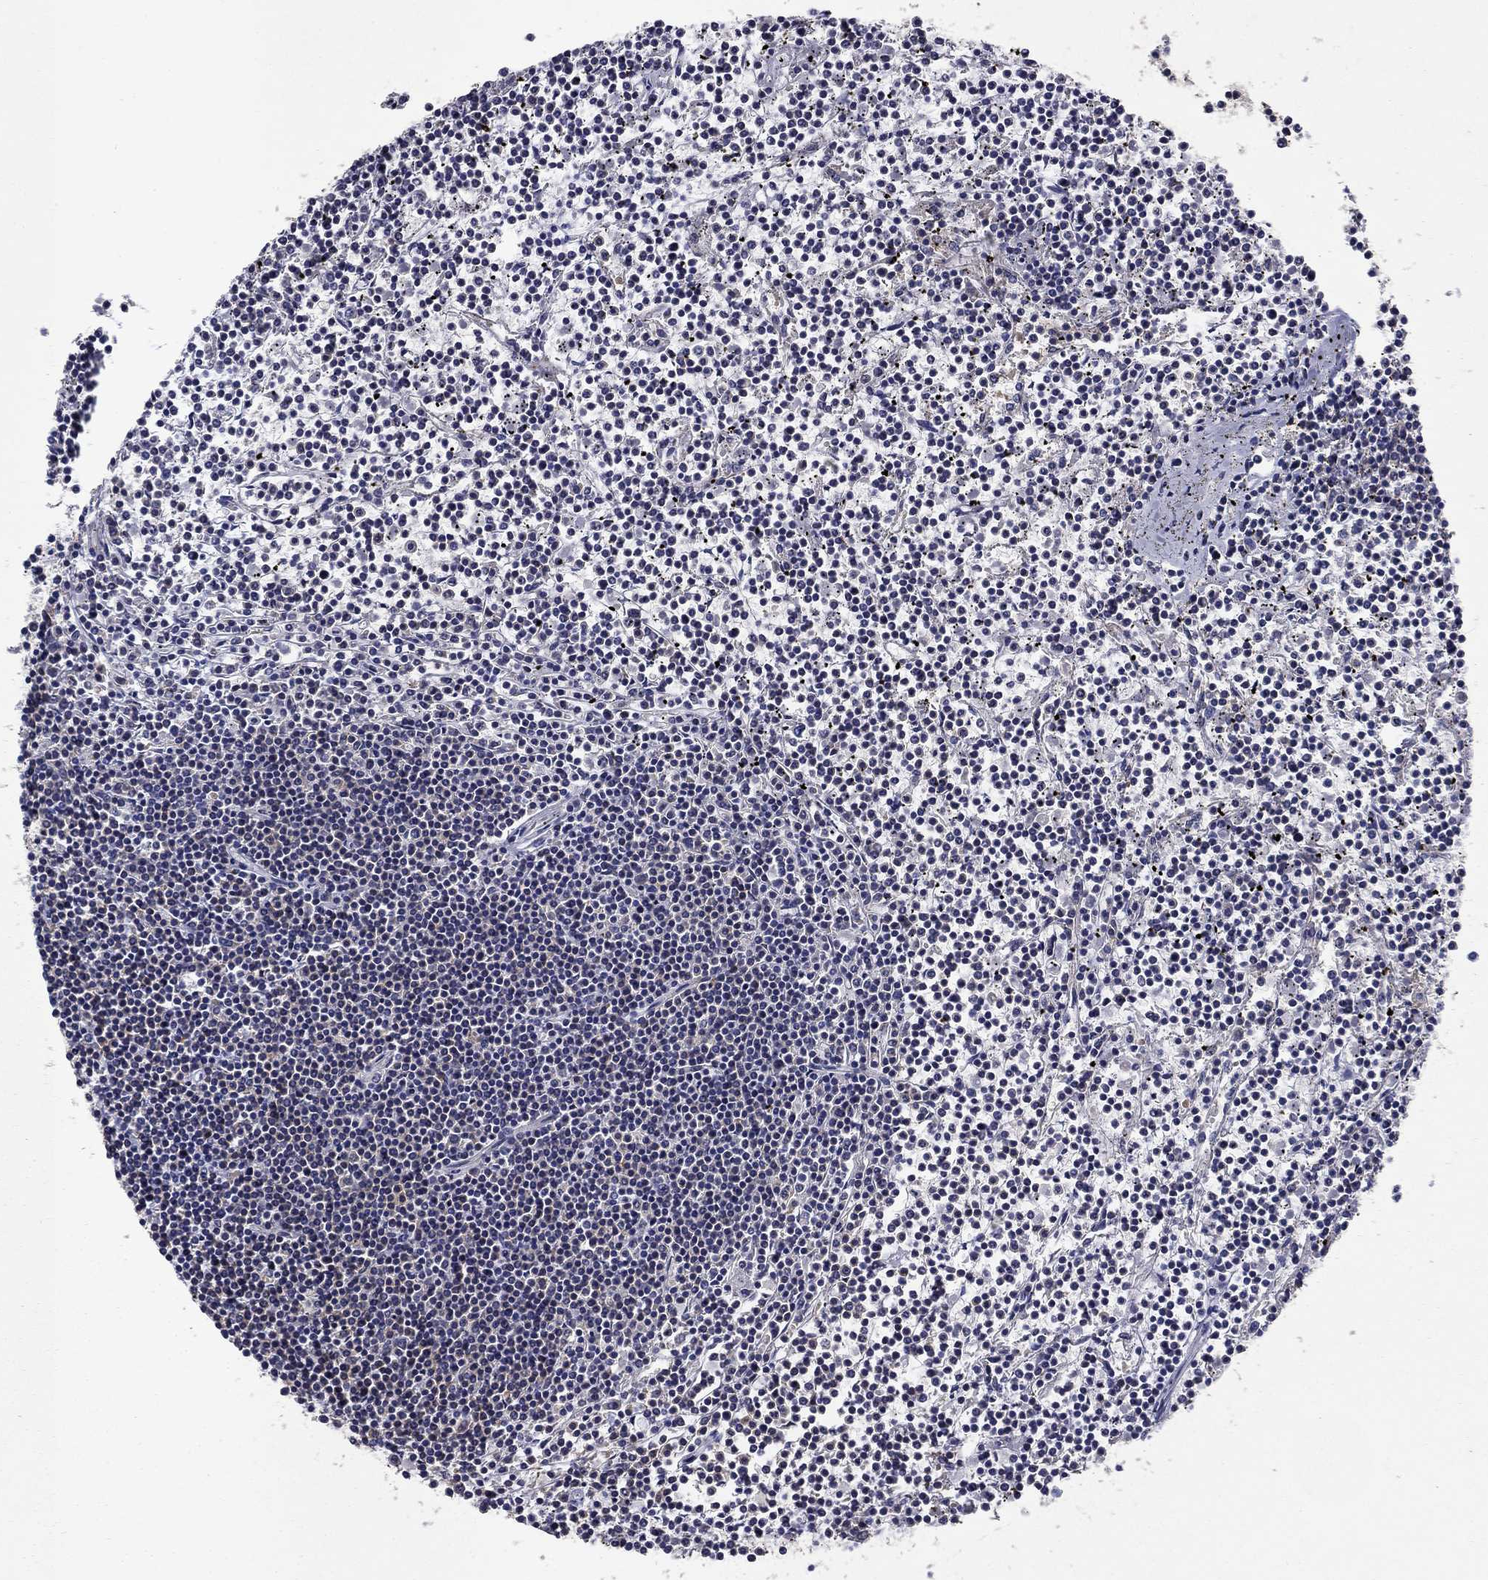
{"staining": {"intensity": "negative", "quantity": "none", "location": "none"}, "tissue": "lymphoma", "cell_type": "Tumor cells", "image_type": "cancer", "snomed": [{"axis": "morphology", "description": "Malignant lymphoma, non-Hodgkin's type, Low grade"}, {"axis": "topography", "description": "Spleen"}], "caption": "This image is of malignant lymphoma, non-Hodgkin's type (low-grade) stained with immunohistochemistry to label a protein in brown with the nuclei are counter-stained blue. There is no positivity in tumor cells.", "gene": "GLTP", "patient": {"sex": "female", "age": 19}}